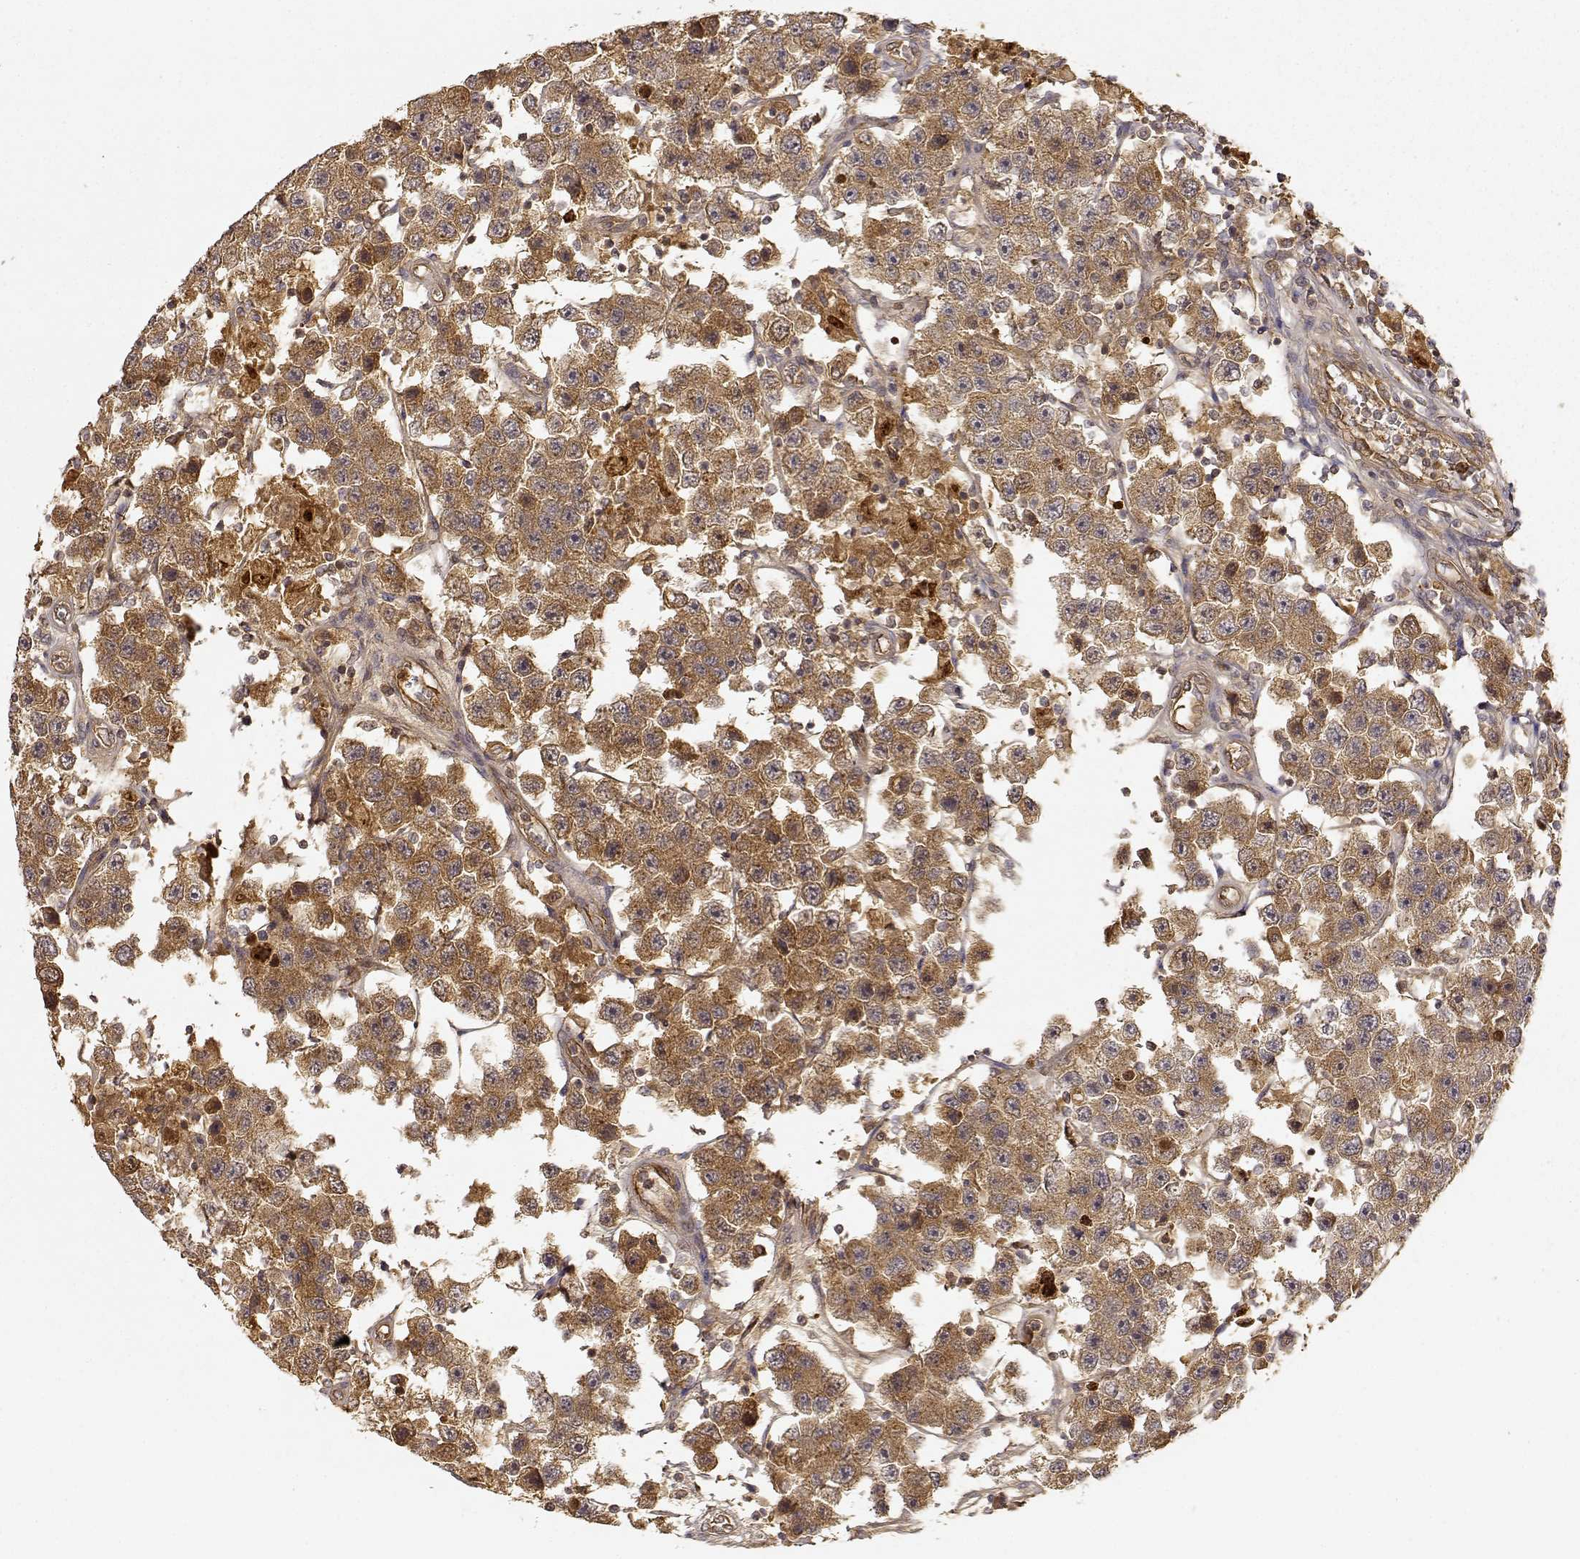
{"staining": {"intensity": "moderate", "quantity": ">75%", "location": "cytoplasmic/membranous"}, "tissue": "testis cancer", "cell_type": "Tumor cells", "image_type": "cancer", "snomed": [{"axis": "morphology", "description": "Seminoma, NOS"}, {"axis": "topography", "description": "Testis"}], "caption": "The micrograph demonstrates immunohistochemical staining of seminoma (testis). There is moderate cytoplasmic/membranous positivity is seen in about >75% of tumor cells.", "gene": "CDK5RAP2", "patient": {"sex": "male", "age": 45}}